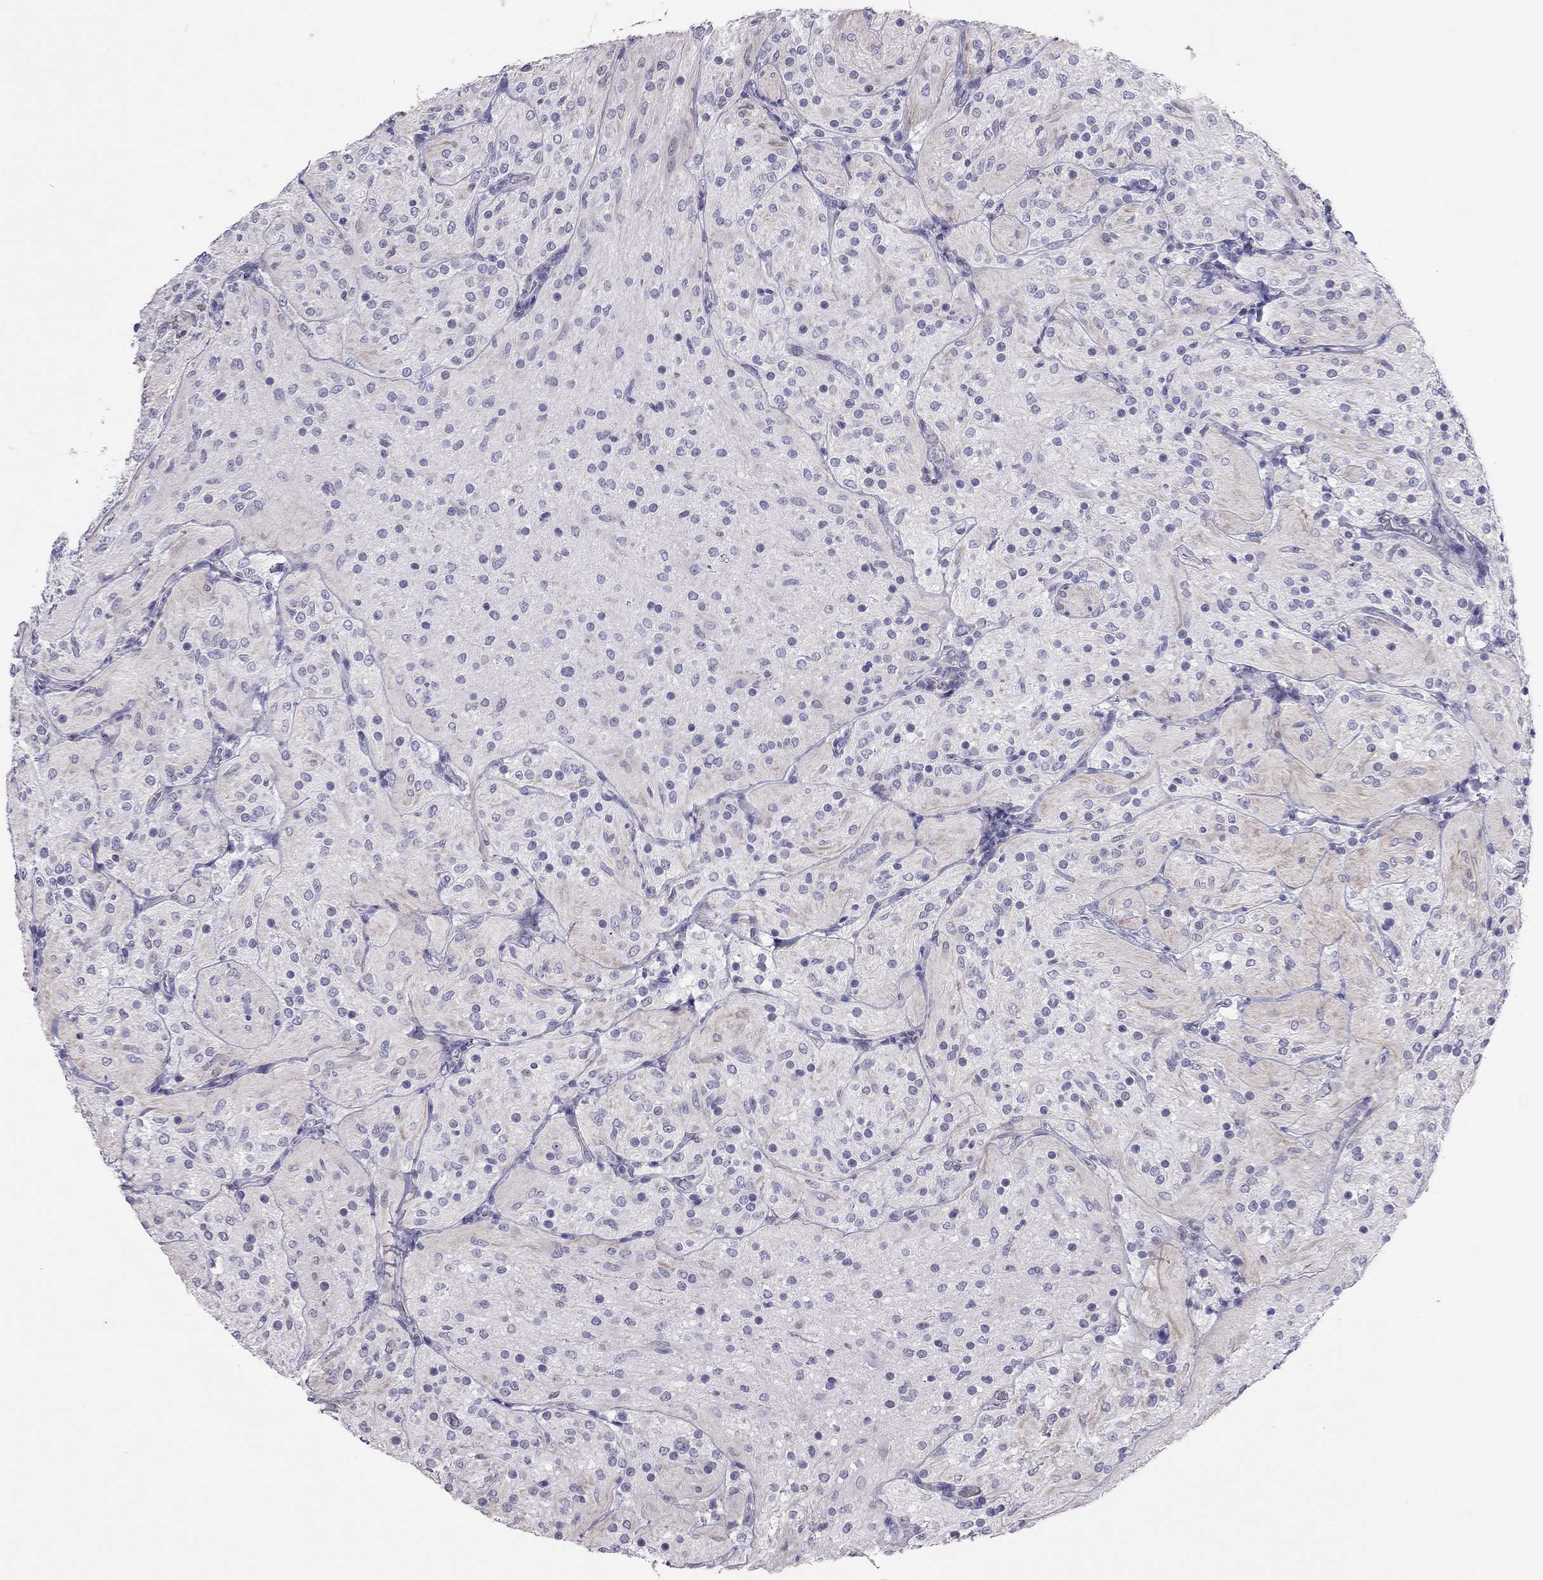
{"staining": {"intensity": "negative", "quantity": "none", "location": "none"}, "tissue": "glioma", "cell_type": "Tumor cells", "image_type": "cancer", "snomed": [{"axis": "morphology", "description": "Glioma, malignant, Low grade"}, {"axis": "topography", "description": "Brain"}], "caption": "Immunohistochemical staining of human malignant low-grade glioma exhibits no significant staining in tumor cells.", "gene": "PPP1R3A", "patient": {"sex": "male", "age": 3}}